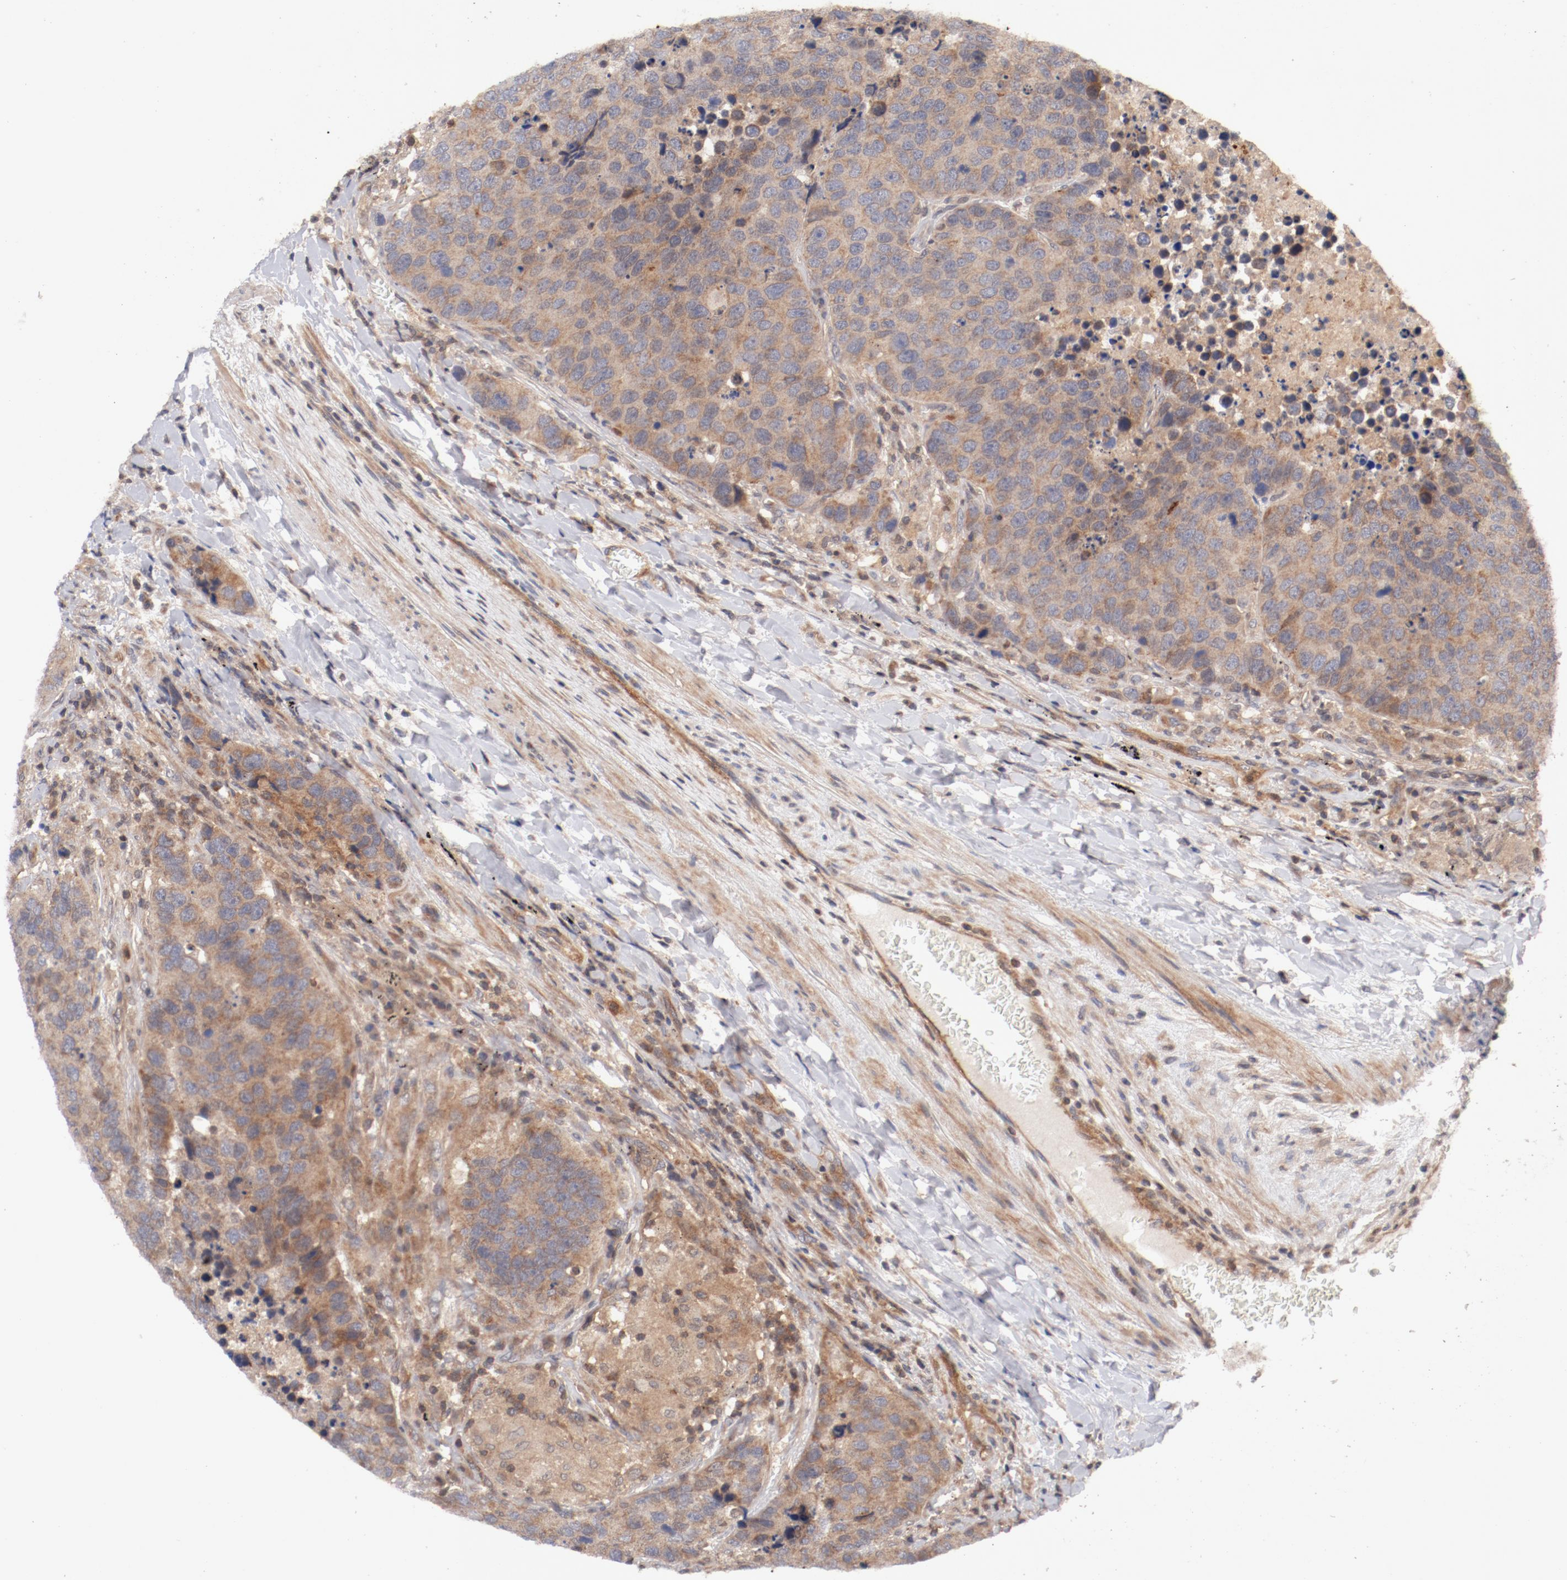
{"staining": {"intensity": "moderate", "quantity": ">75%", "location": "cytoplasmic/membranous"}, "tissue": "carcinoid", "cell_type": "Tumor cells", "image_type": "cancer", "snomed": [{"axis": "morphology", "description": "Carcinoid, malignant, NOS"}, {"axis": "topography", "description": "Lung"}], "caption": "A histopathology image of human carcinoid stained for a protein reveals moderate cytoplasmic/membranous brown staining in tumor cells.", "gene": "GUF1", "patient": {"sex": "male", "age": 60}}